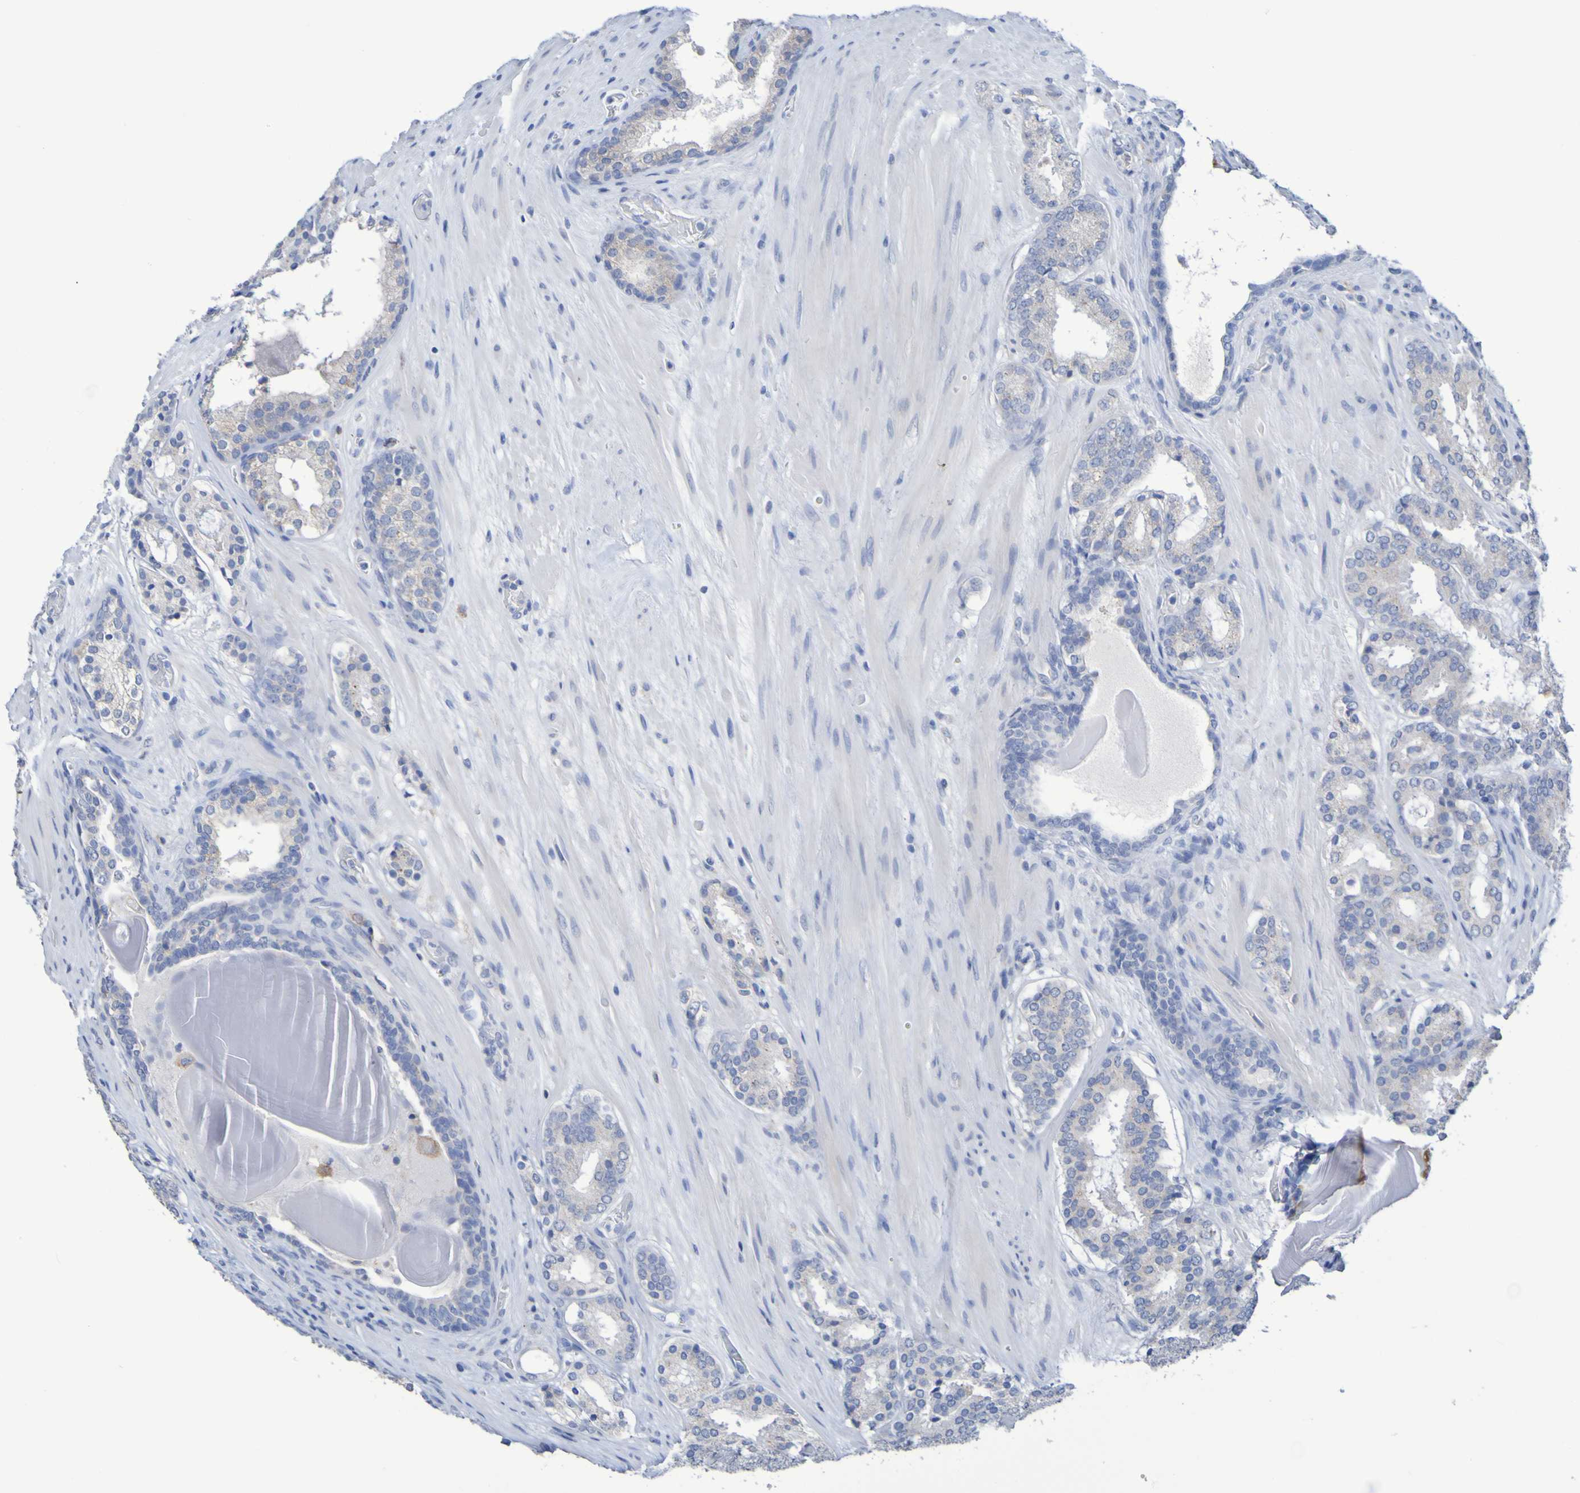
{"staining": {"intensity": "negative", "quantity": "none", "location": "none"}, "tissue": "prostate cancer", "cell_type": "Tumor cells", "image_type": "cancer", "snomed": [{"axis": "morphology", "description": "Adenocarcinoma, Low grade"}, {"axis": "topography", "description": "Prostate"}], "caption": "Immunohistochemistry (IHC) histopathology image of human adenocarcinoma (low-grade) (prostate) stained for a protein (brown), which shows no positivity in tumor cells. Brightfield microscopy of immunohistochemistry (IHC) stained with DAB (brown) and hematoxylin (blue), captured at high magnification.", "gene": "SLC3A2", "patient": {"sex": "male", "age": 69}}